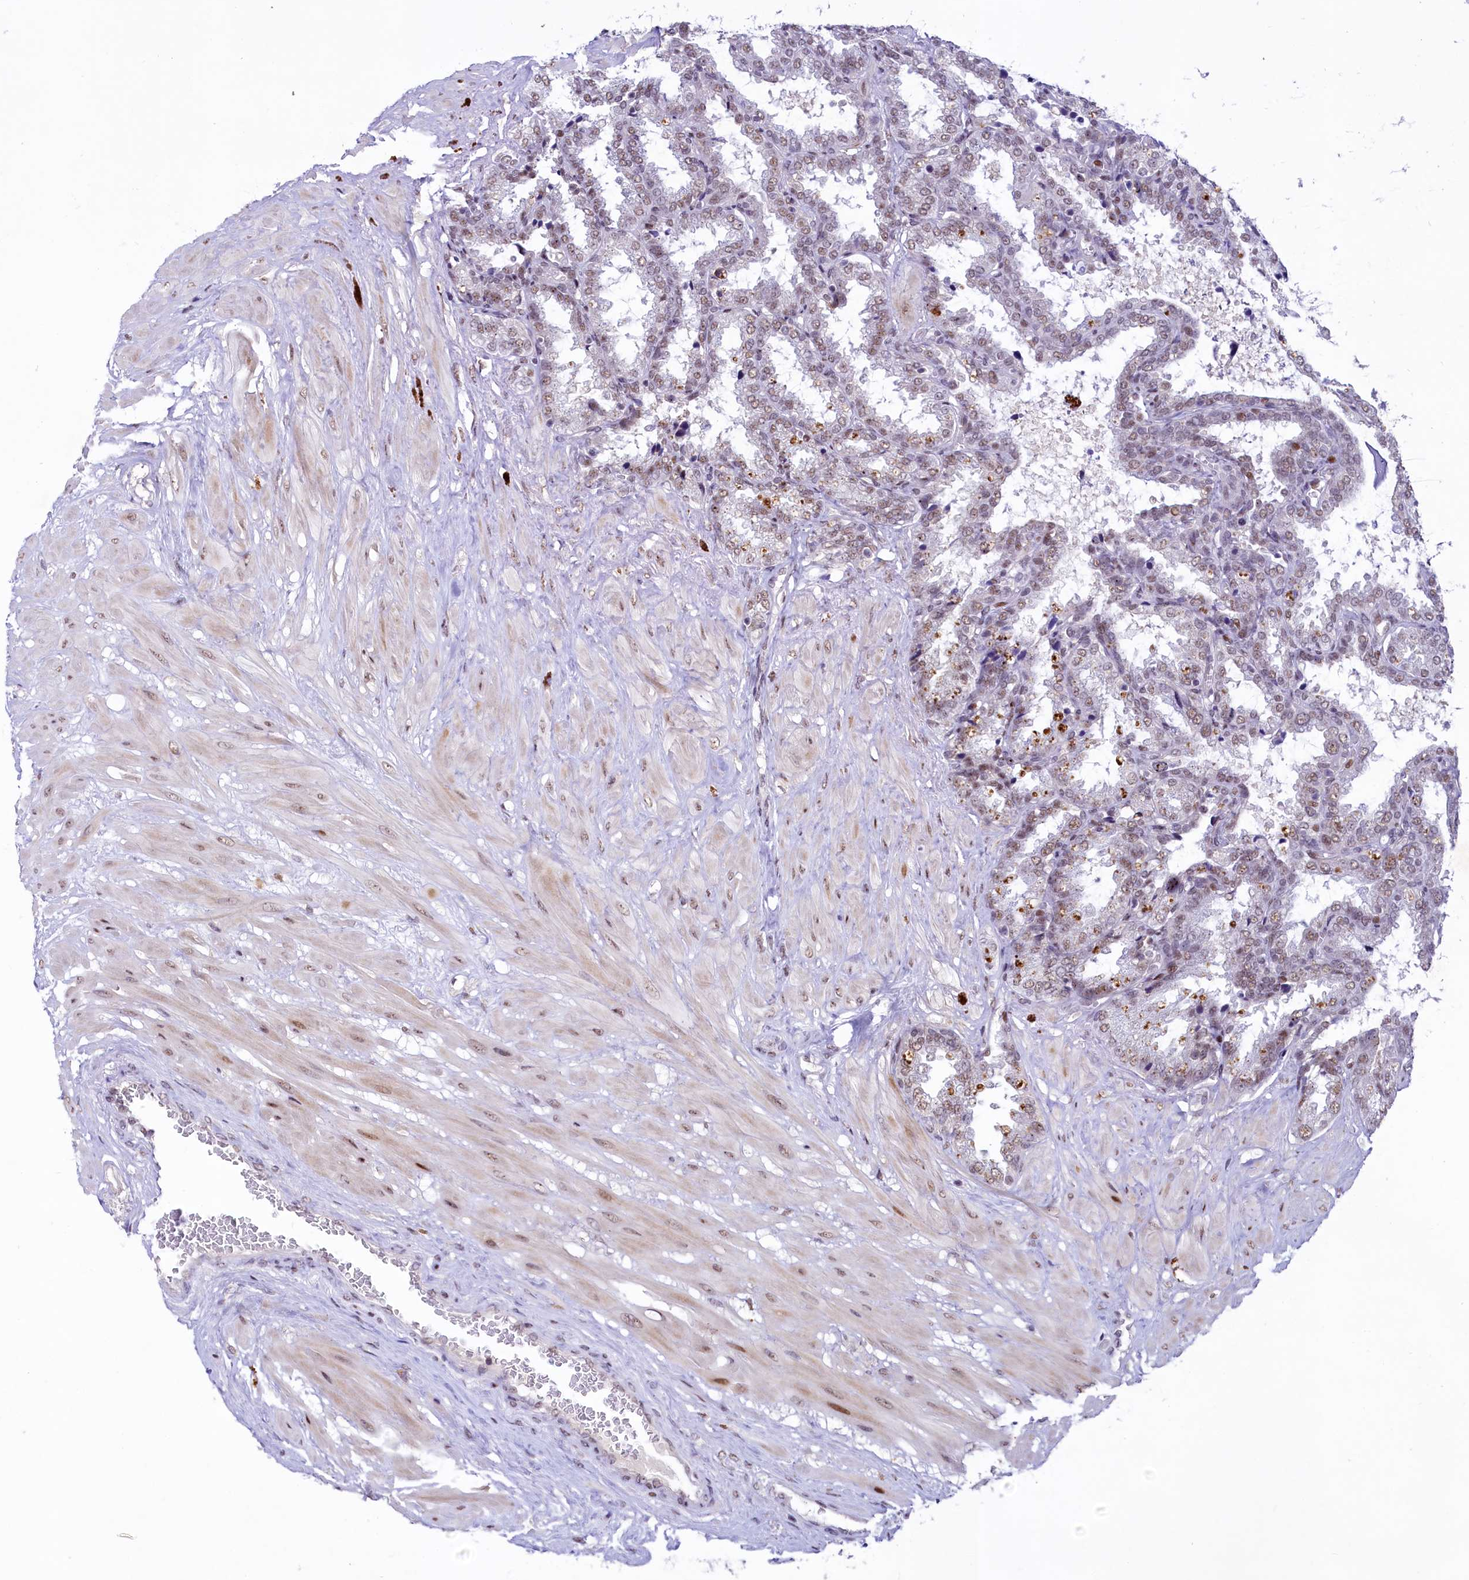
{"staining": {"intensity": "weak", "quantity": ">75%", "location": "nuclear"}, "tissue": "seminal vesicle", "cell_type": "Glandular cells", "image_type": "normal", "snomed": [{"axis": "morphology", "description": "Normal tissue, NOS"}, {"axis": "topography", "description": "Seminal veicle"}], "caption": "A micrograph of seminal vesicle stained for a protein shows weak nuclear brown staining in glandular cells.", "gene": "ANKS3", "patient": {"sex": "male", "age": 46}}